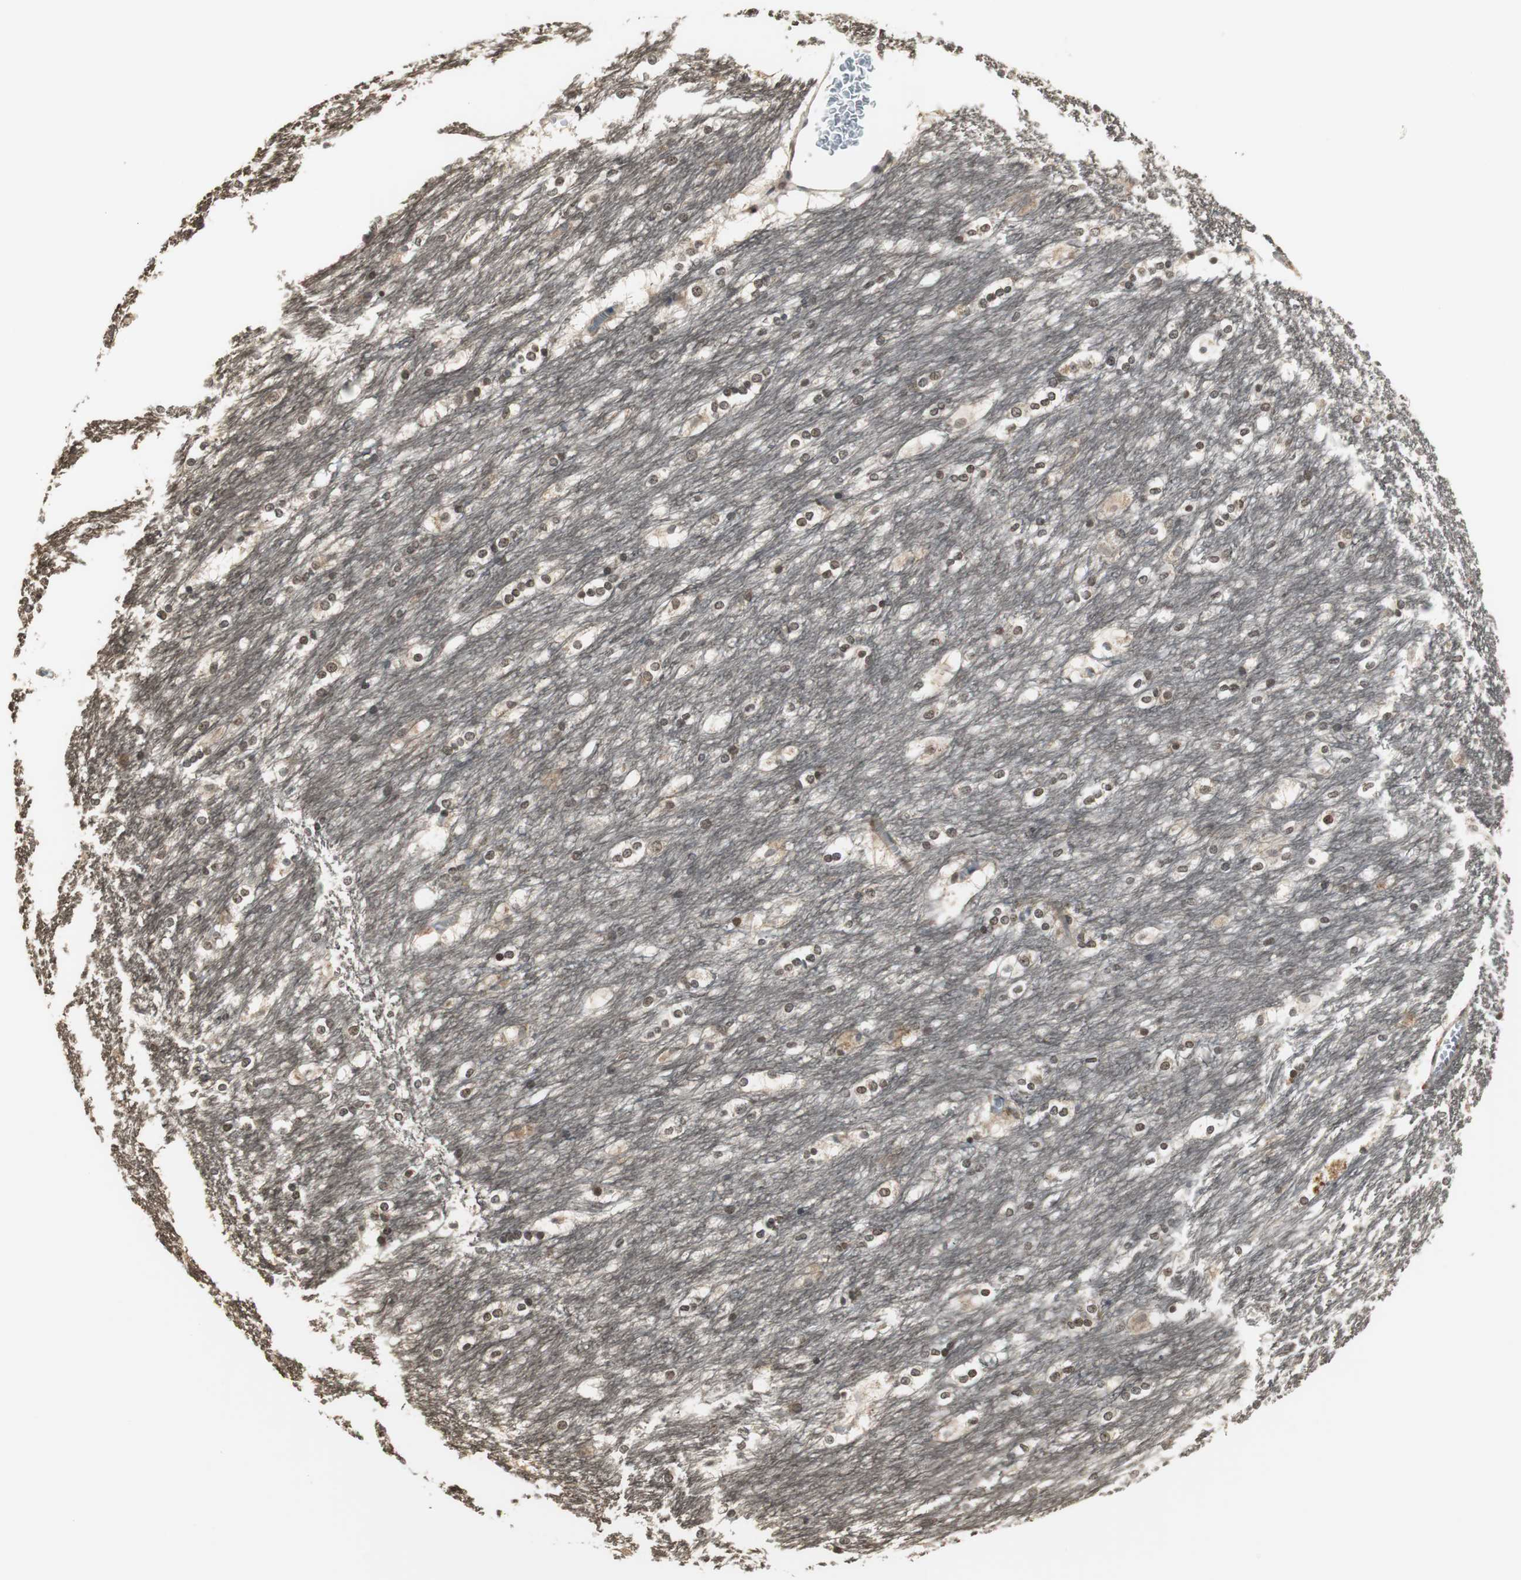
{"staining": {"intensity": "moderate", "quantity": ">75%", "location": "nuclear"}, "tissue": "caudate", "cell_type": "Glial cells", "image_type": "normal", "snomed": [{"axis": "morphology", "description": "Normal tissue, NOS"}, {"axis": "topography", "description": "Lateral ventricle wall"}], "caption": "This is a photomicrograph of IHC staining of benign caudate, which shows moderate positivity in the nuclear of glial cells.", "gene": "MPG", "patient": {"sex": "female", "age": 19}}